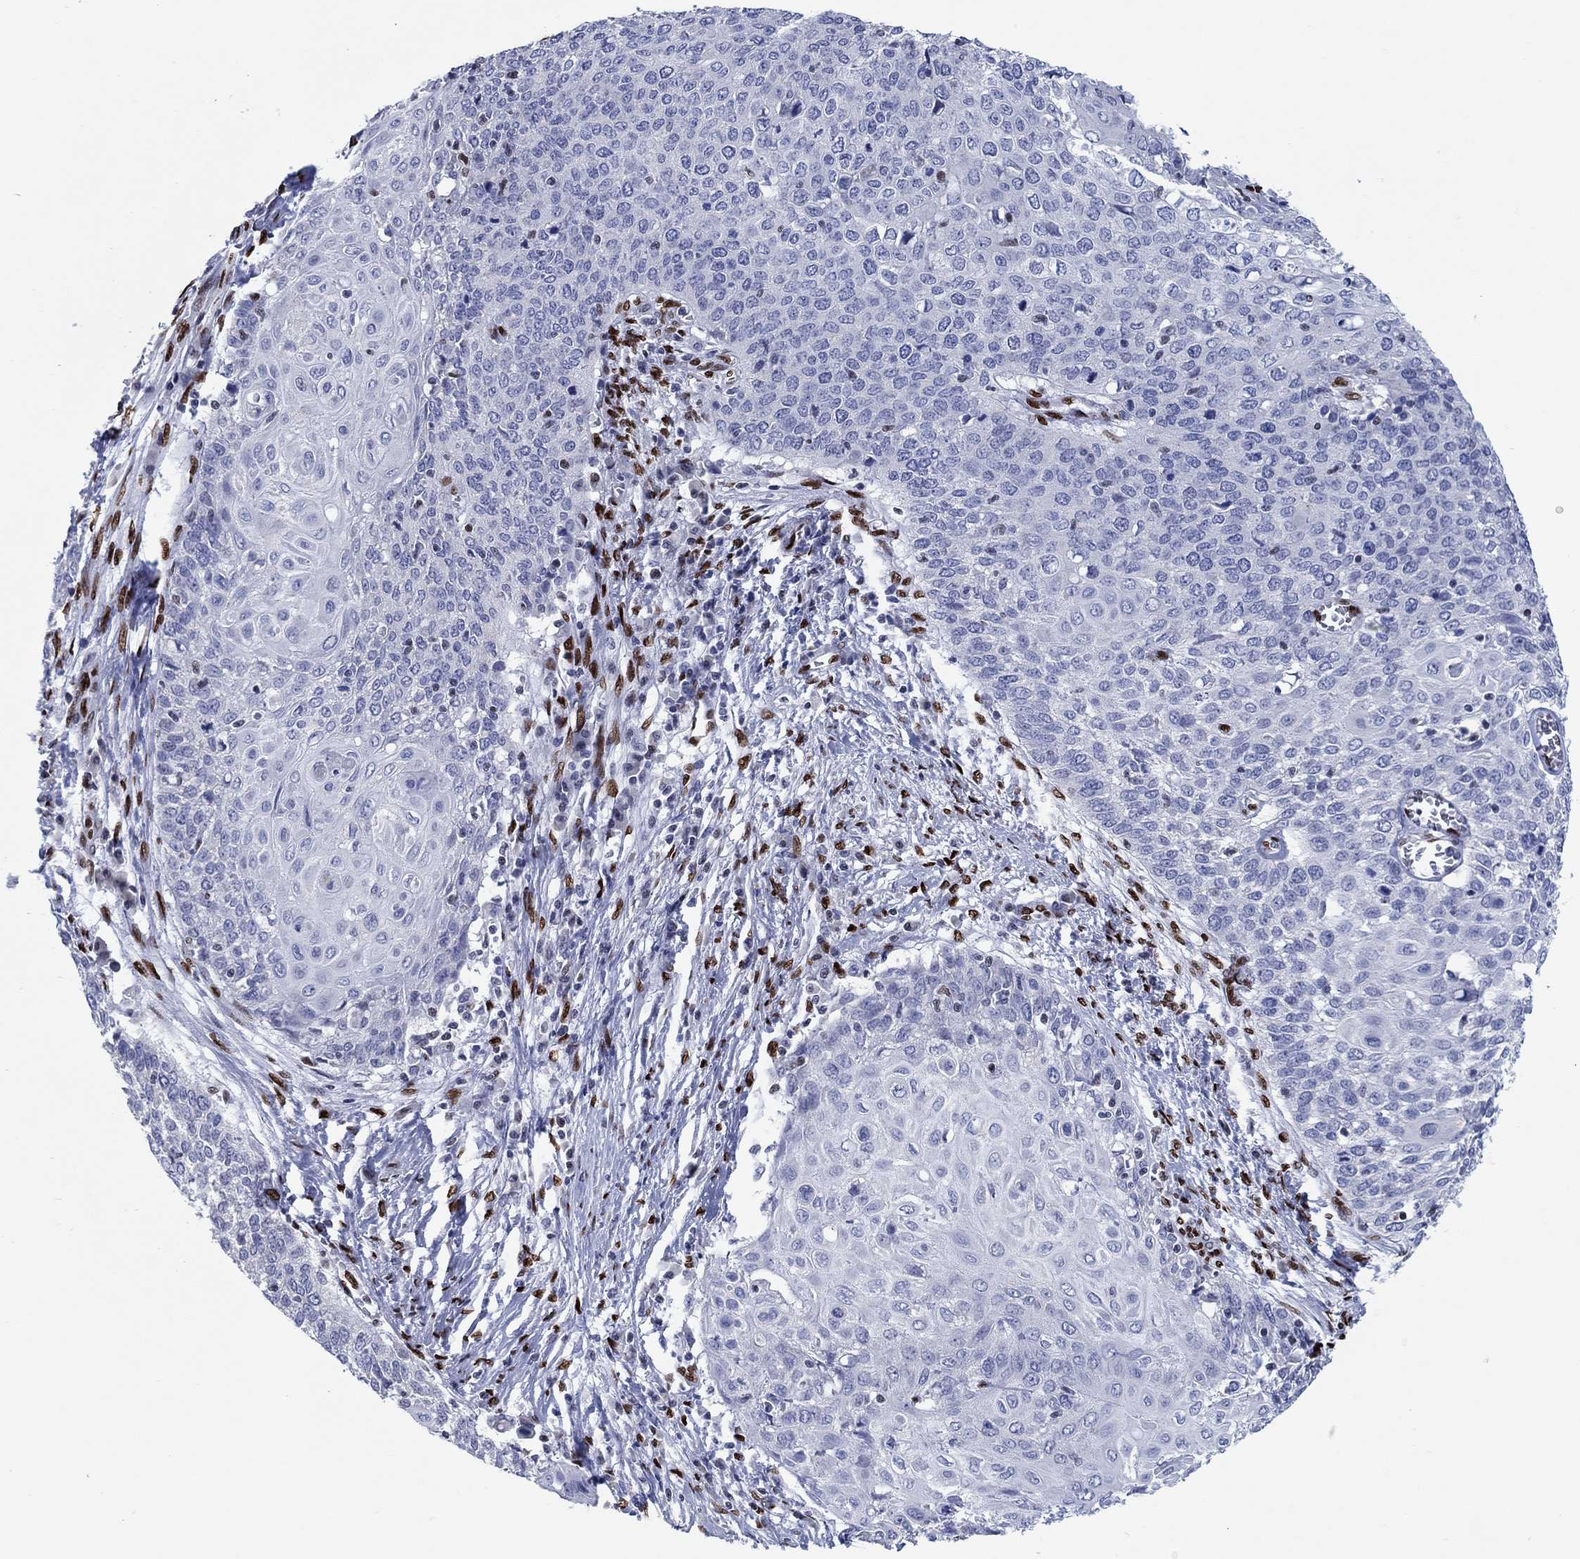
{"staining": {"intensity": "negative", "quantity": "none", "location": "none"}, "tissue": "cervical cancer", "cell_type": "Tumor cells", "image_type": "cancer", "snomed": [{"axis": "morphology", "description": "Squamous cell carcinoma, NOS"}, {"axis": "topography", "description": "Cervix"}], "caption": "A high-resolution photomicrograph shows IHC staining of squamous cell carcinoma (cervical), which shows no significant expression in tumor cells.", "gene": "ZEB1", "patient": {"sex": "female", "age": 39}}